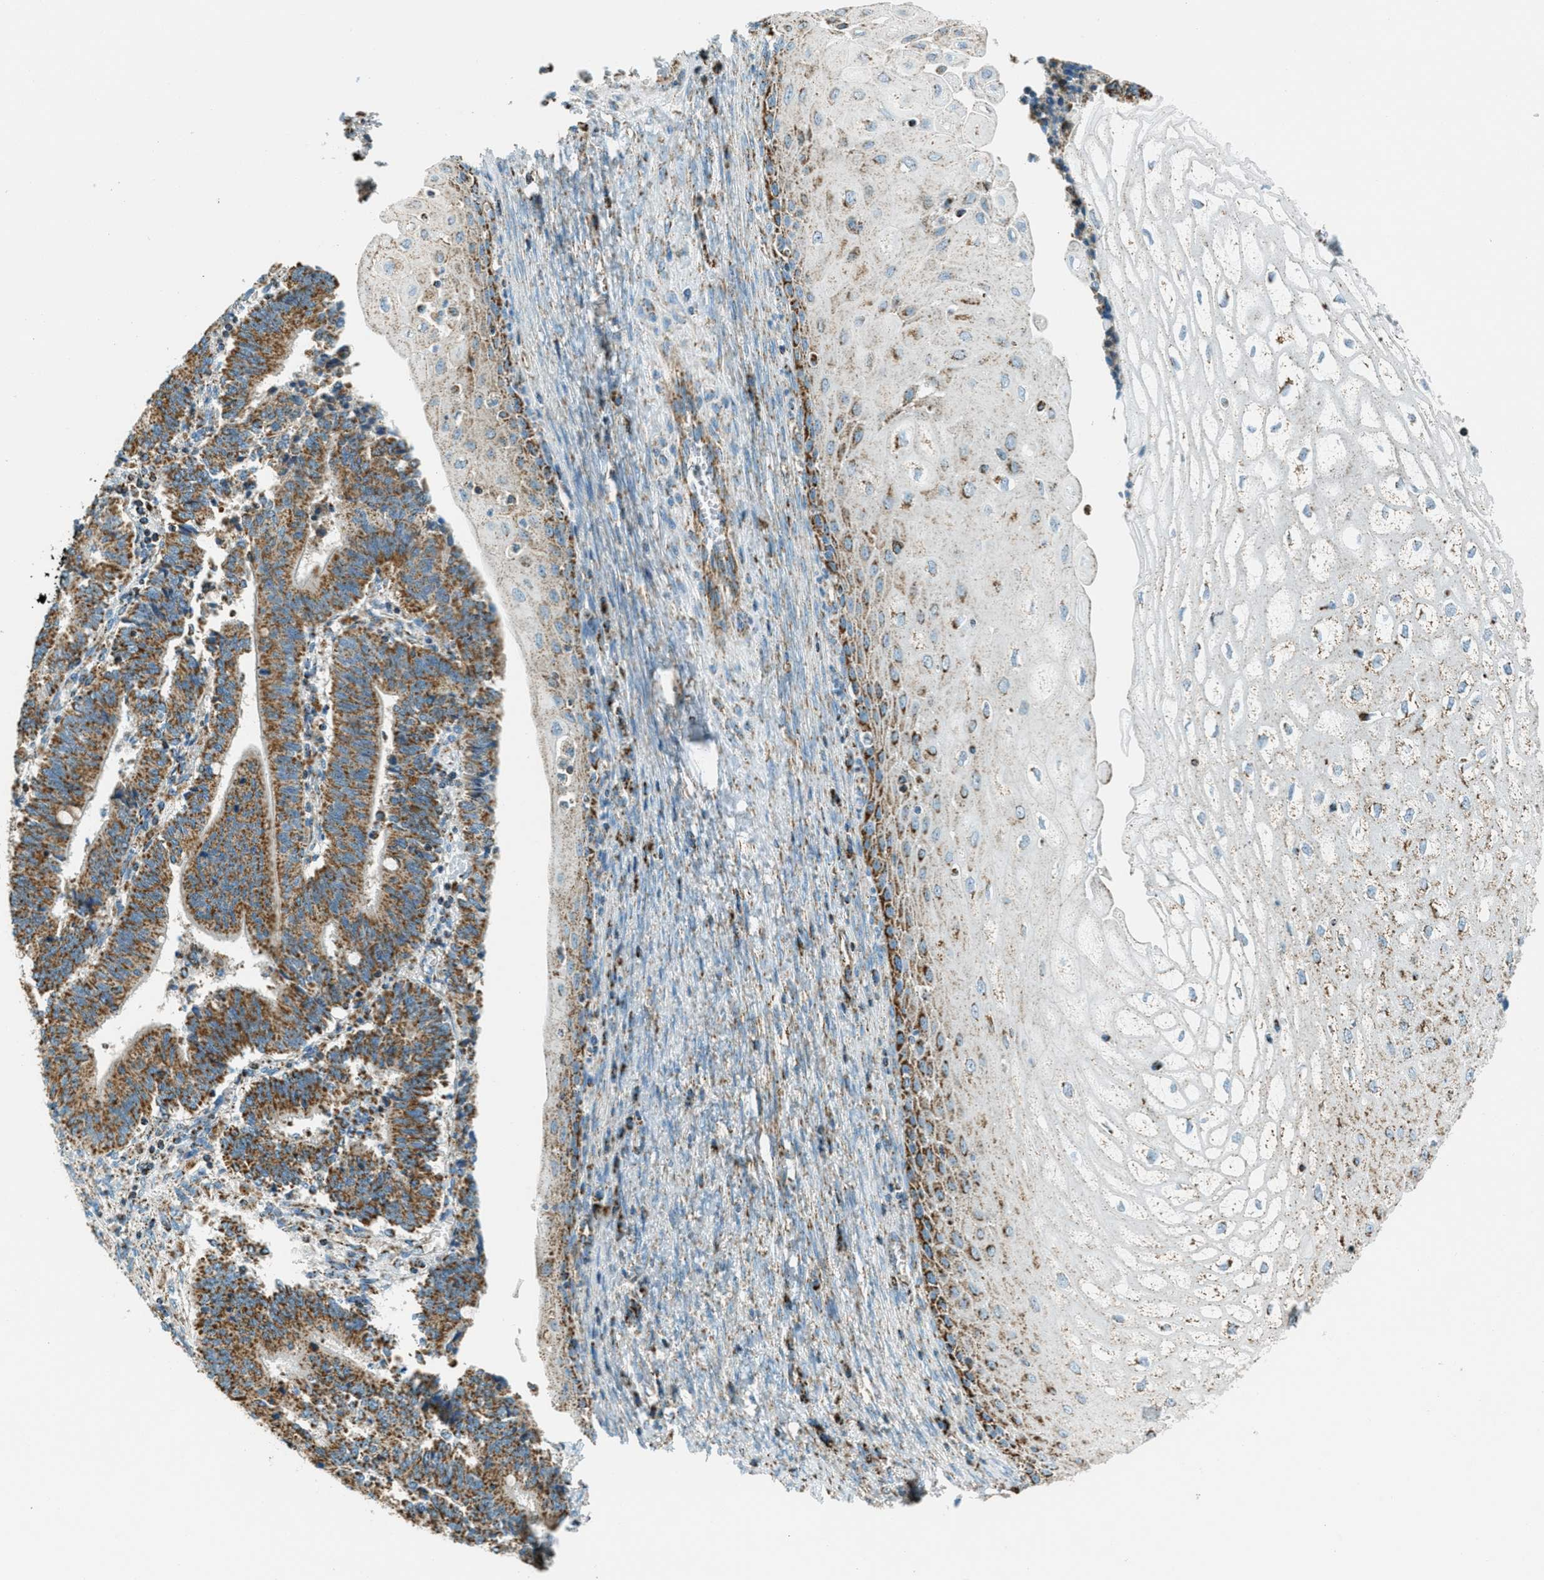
{"staining": {"intensity": "moderate", "quantity": ">75%", "location": "cytoplasmic/membranous"}, "tissue": "cervical cancer", "cell_type": "Tumor cells", "image_type": "cancer", "snomed": [{"axis": "morphology", "description": "Adenocarcinoma, NOS"}, {"axis": "topography", "description": "Cervix"}], "caption": "Human cervical cancer (adenocarcinoma) stained with a brown dye exhibits moderate cytoplasmic/membranous positive staining in approximately >75% of tumor cells.", "gene": "CHST15", "patient": {"sex": "female", "age": 44}}